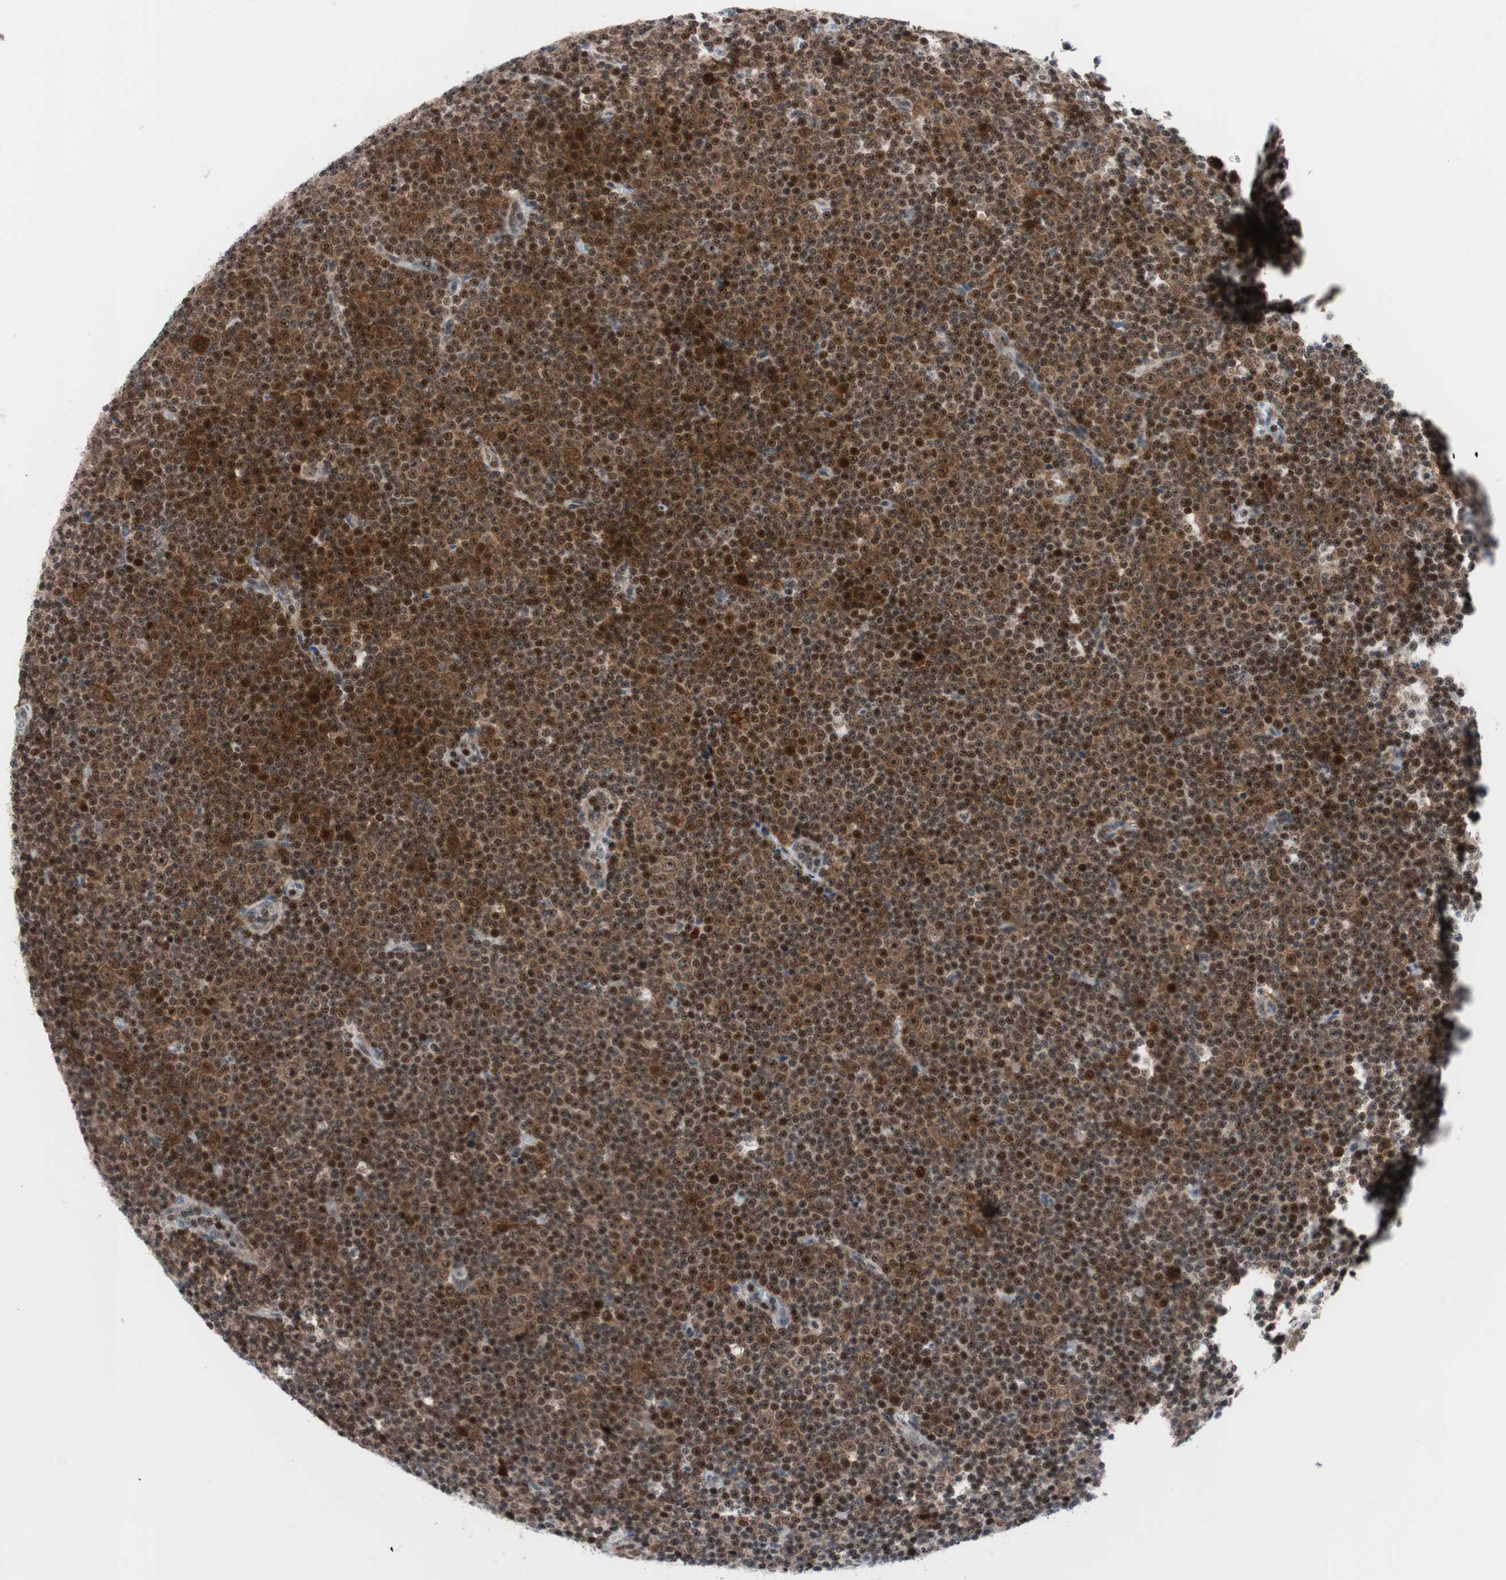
{"staining": {"intensity": "moderate", "quantity": ">75%", "location": "cytoplasmic/membranous,nuclear"}, "tissue": "lymphoma", "cell_type": "Tumor cells", "image_type": "cancer", "snomed": [{"axis": "morphology", "description": "Malignant lymphoma, non-Hodgkin's type, Low grade"}, {"axis": "topography", "description": "Lymph node"}], "caption": "Tumor cells display moderate cytoplasmic/membranous and nuclear positivity in about >75% of cells in lymphoma.", "gene": "RGS10", "patient": {"sex": "female", "age": 67}}